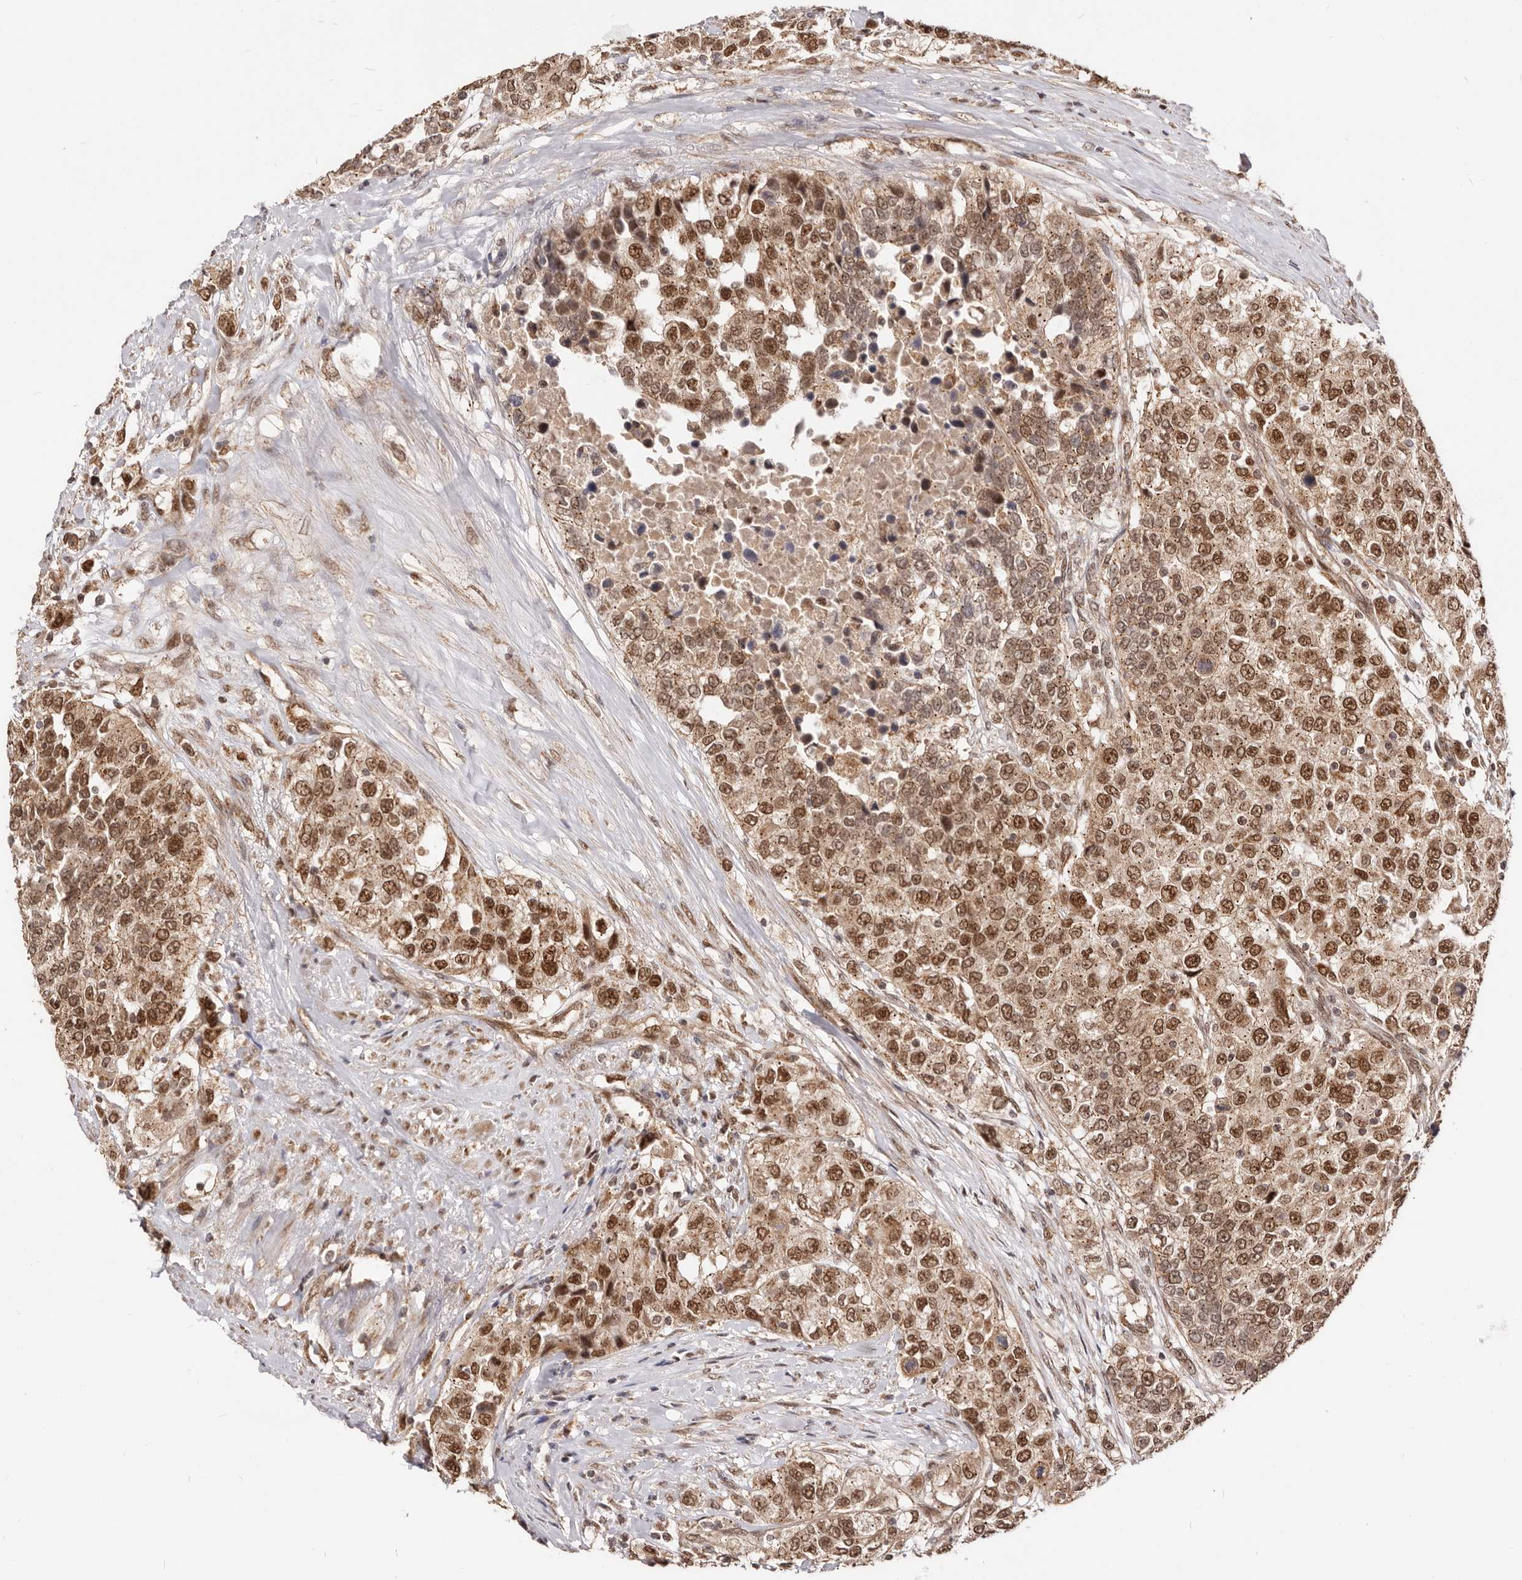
{"staining": {"intensity": "strong", "quantity": ">75%", "location": "cytoplasmic/membranous,nuclear"}, "tissue": "urothelial cancer", "cell_type": "Tumor cells", "image_type": "cancer", "snomed": [{"axis": "morphology", "description": "Urothelial carcinoma, High grade"}, {"axis": "topography", "description": "Urinary bladder"}], "caption": "Immunohistochemistry of urothelial cancer shows high levels of strong cytoplasmic/membranous and nuclear expression in about >75% of tumor cells.", "gene": "SEC14L1", "patient": {"sex": "female", "age": 80}}